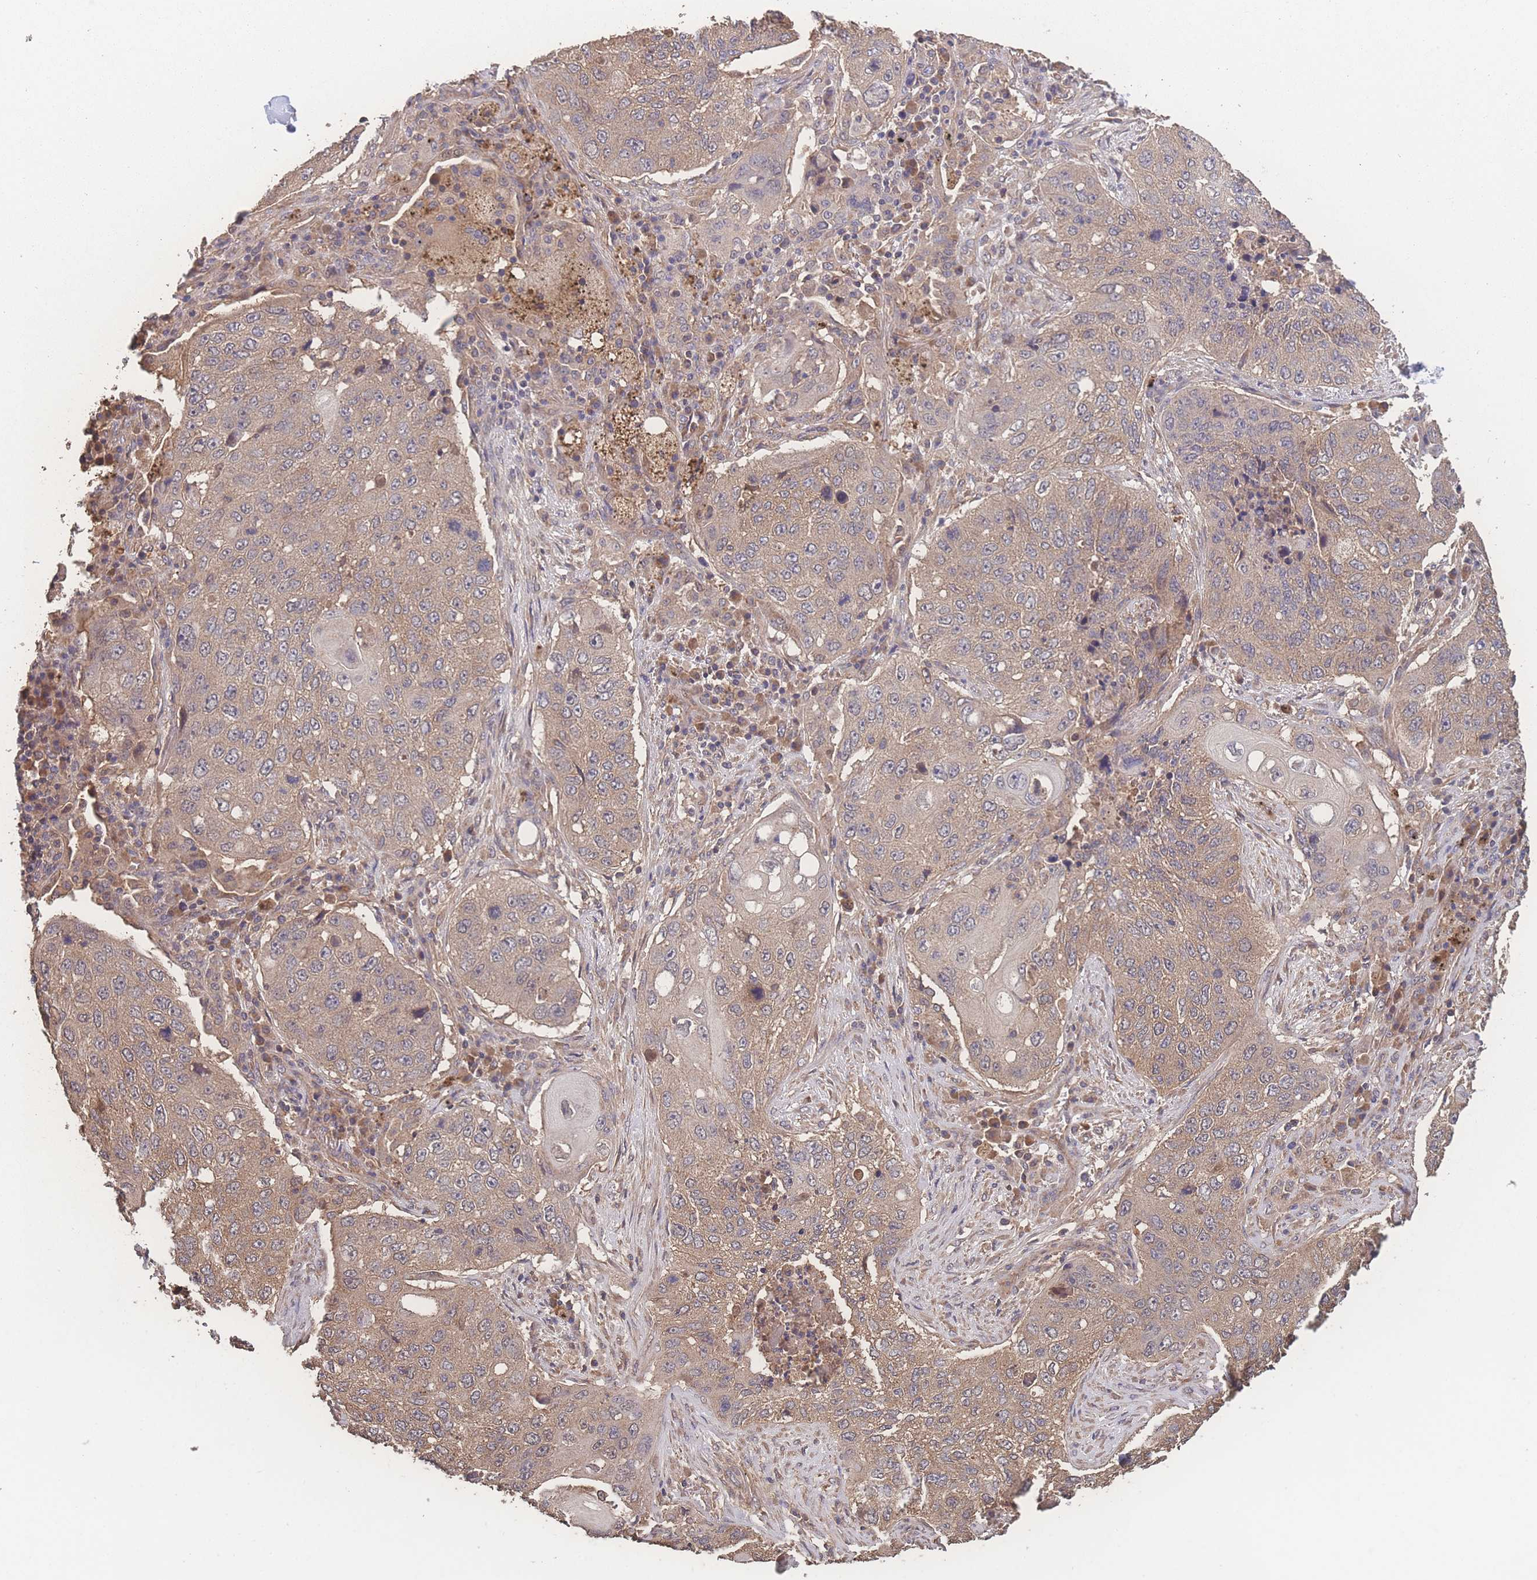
{"staining": {"intensity": "moderate", "quantity": "25%-75%", "location": "cytoplasmic/membranous"}, "tissue": "lung cancer", "cell_type": "Tumor cells", "image_type": "cancer", "snomed": [{"axis": "morphology", "description": "Squamous cell carcinoma, NOS"}, {"axis": "topography", "description": "Lung"}], "caption": "Lung cancer (squamous cell carcinoma) was stained to show a protein in brown. There is medium levels of moderate cytoplasmic/membranous expression in approximately 25%-75% of tumor cells.", "gene": "ATXN10", "patient": {"sex": "female", "age": 63}}